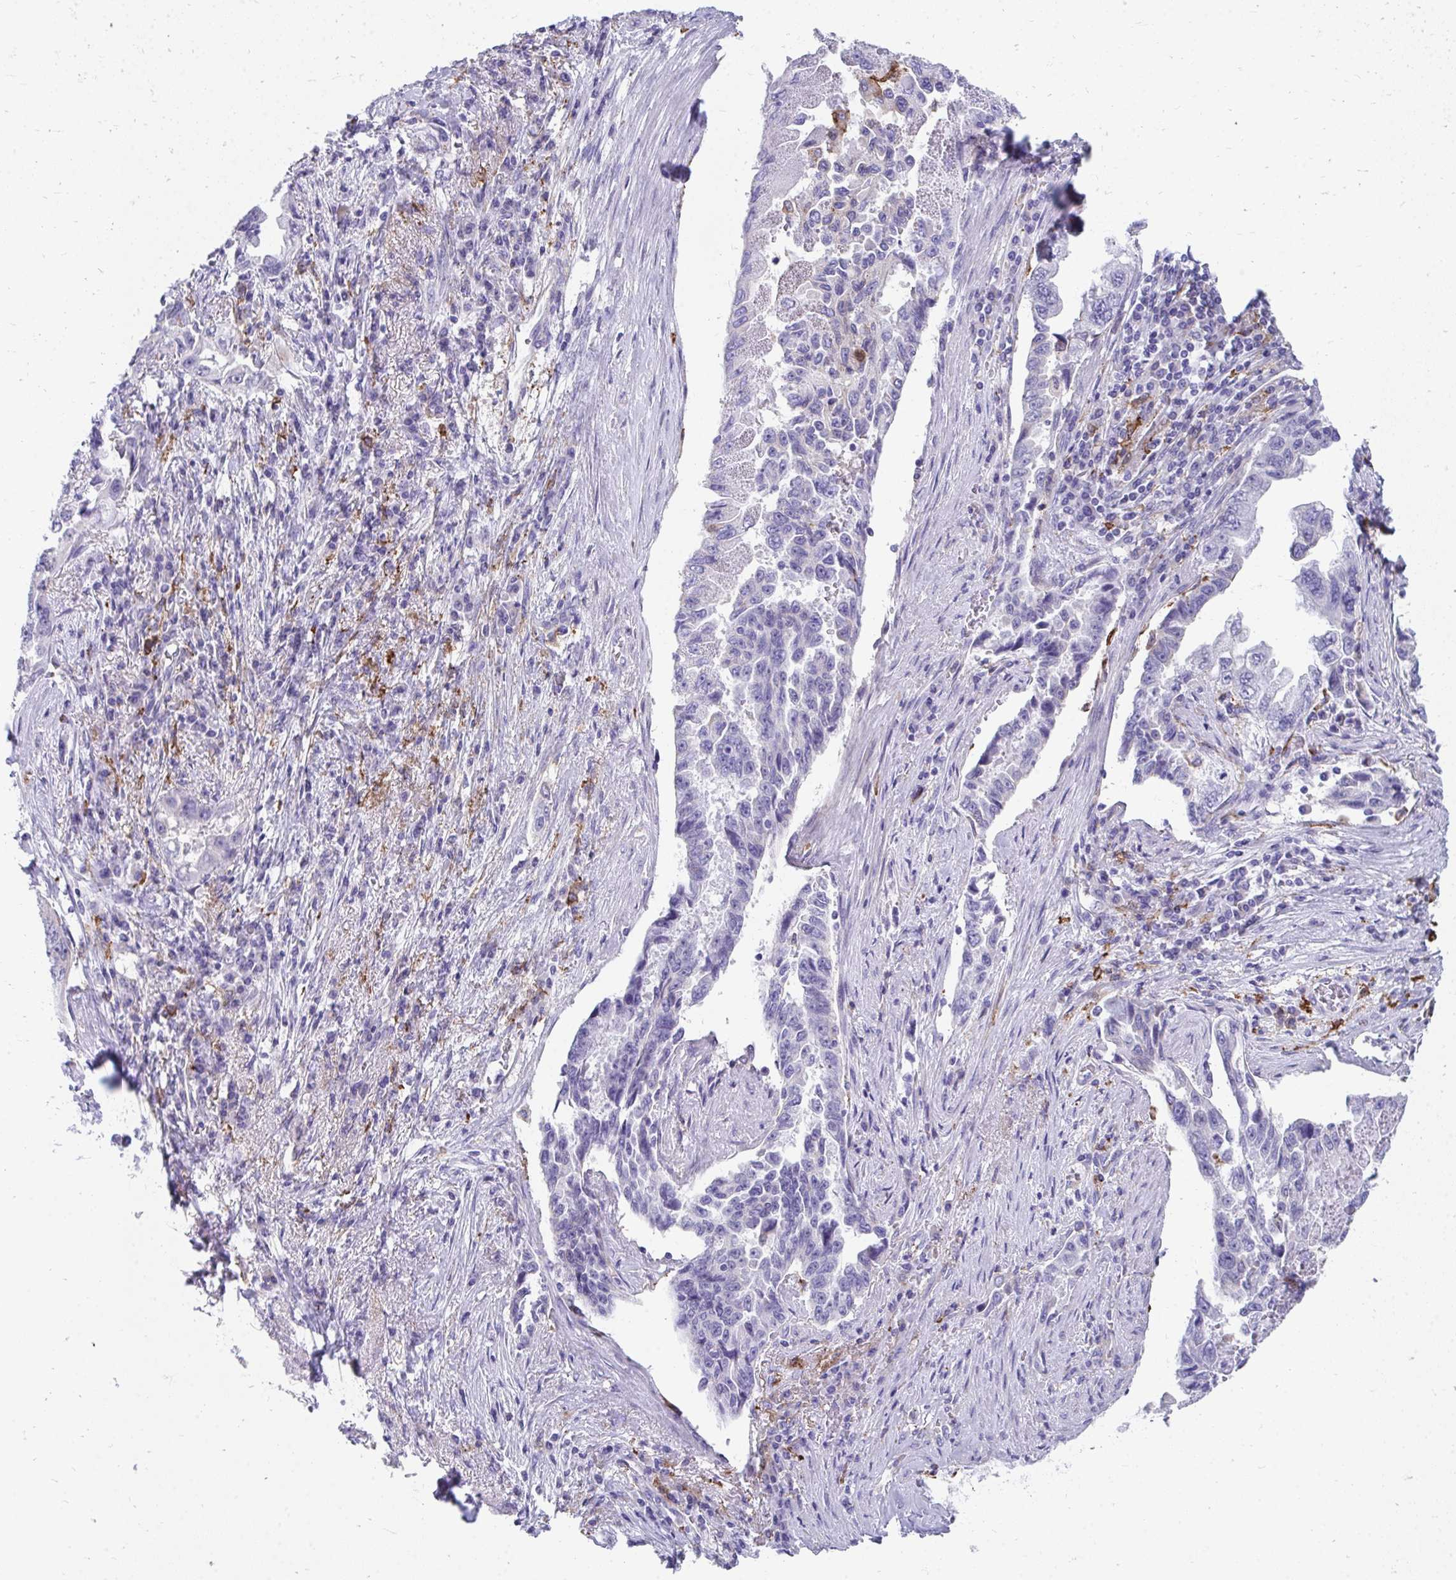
{"staining": {"intensity": "negative", "quantity": "none", "location": "none"}, "tissue": "lung cancer", "cell_type": "Tumor cells", "image_type": "cancer", "snomed": [{"axis": "morphology", "description": "Adenocarcinoma, NOS"}, {"axis": "topography", "description": "Lung"}], "caption": "IHC histopathology image of neoplastic tissue: adenocarcinoma (lung) stained with DAB (3,3'-diaminobenzidine) demonstrates no significant protein staining in tumor cells.", "gene": "CD163", "patient": {"sex": "female", "age": 51}}